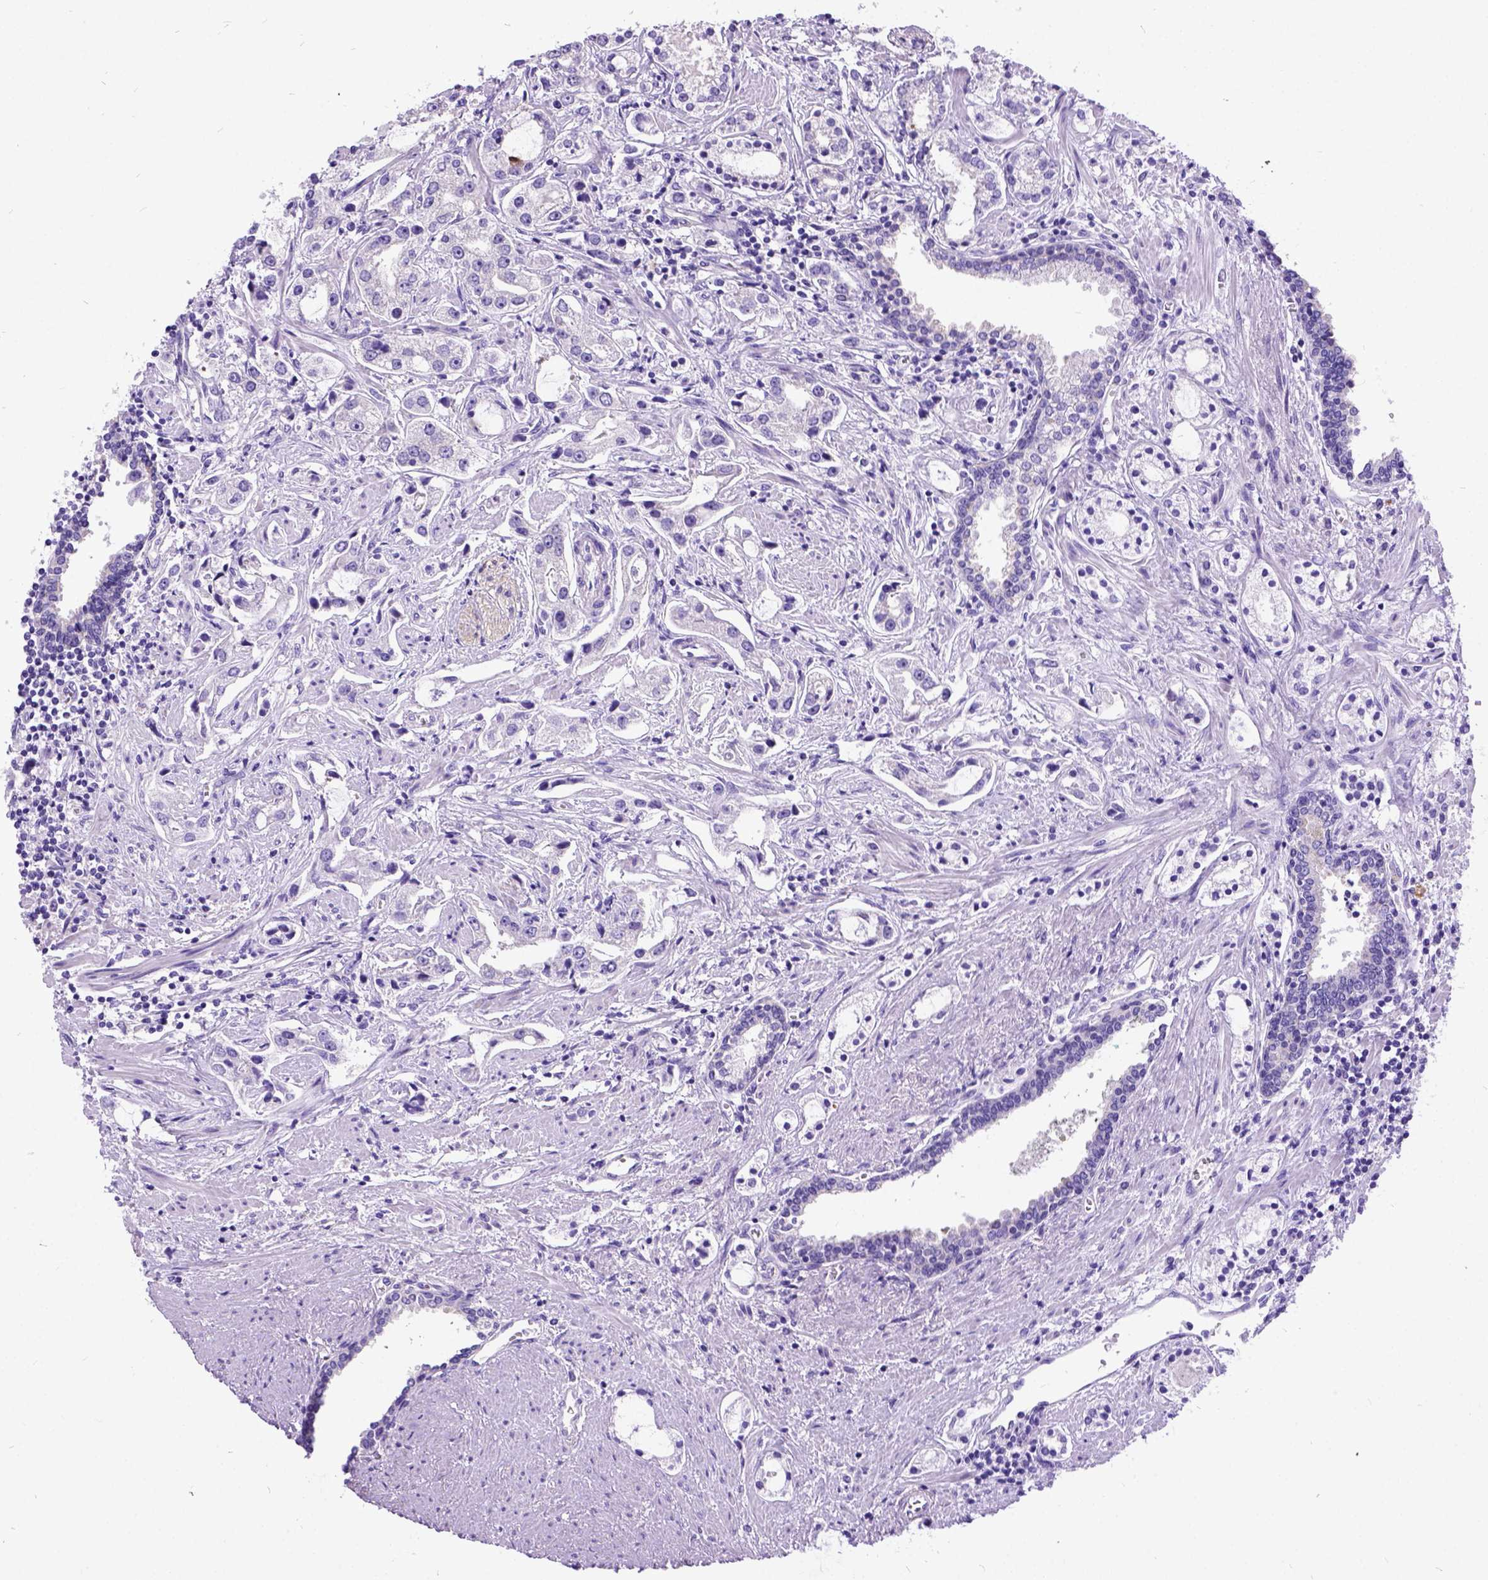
{"staining": {"intensity": "negative", "quantity": "none", "location": "none"}, "tissue": "prostate cancer", "cell_type": "Tumor cells", "image_type": "cancer", "snomed": [{"axis": "morphology", "description": "Adenocarcinoma, Medium grade"}, {"axis": "topography", "description": "Prostate"}], "caption": "High power microscopy micrograph of an immunohistochemistry (IHC) histopathology image of medium-grade adenocarcinoma (prostate), revealing no significant expression in tumor cells.", "gene": "CFAP54", "patient": {"sex": "male", "age": 57}}